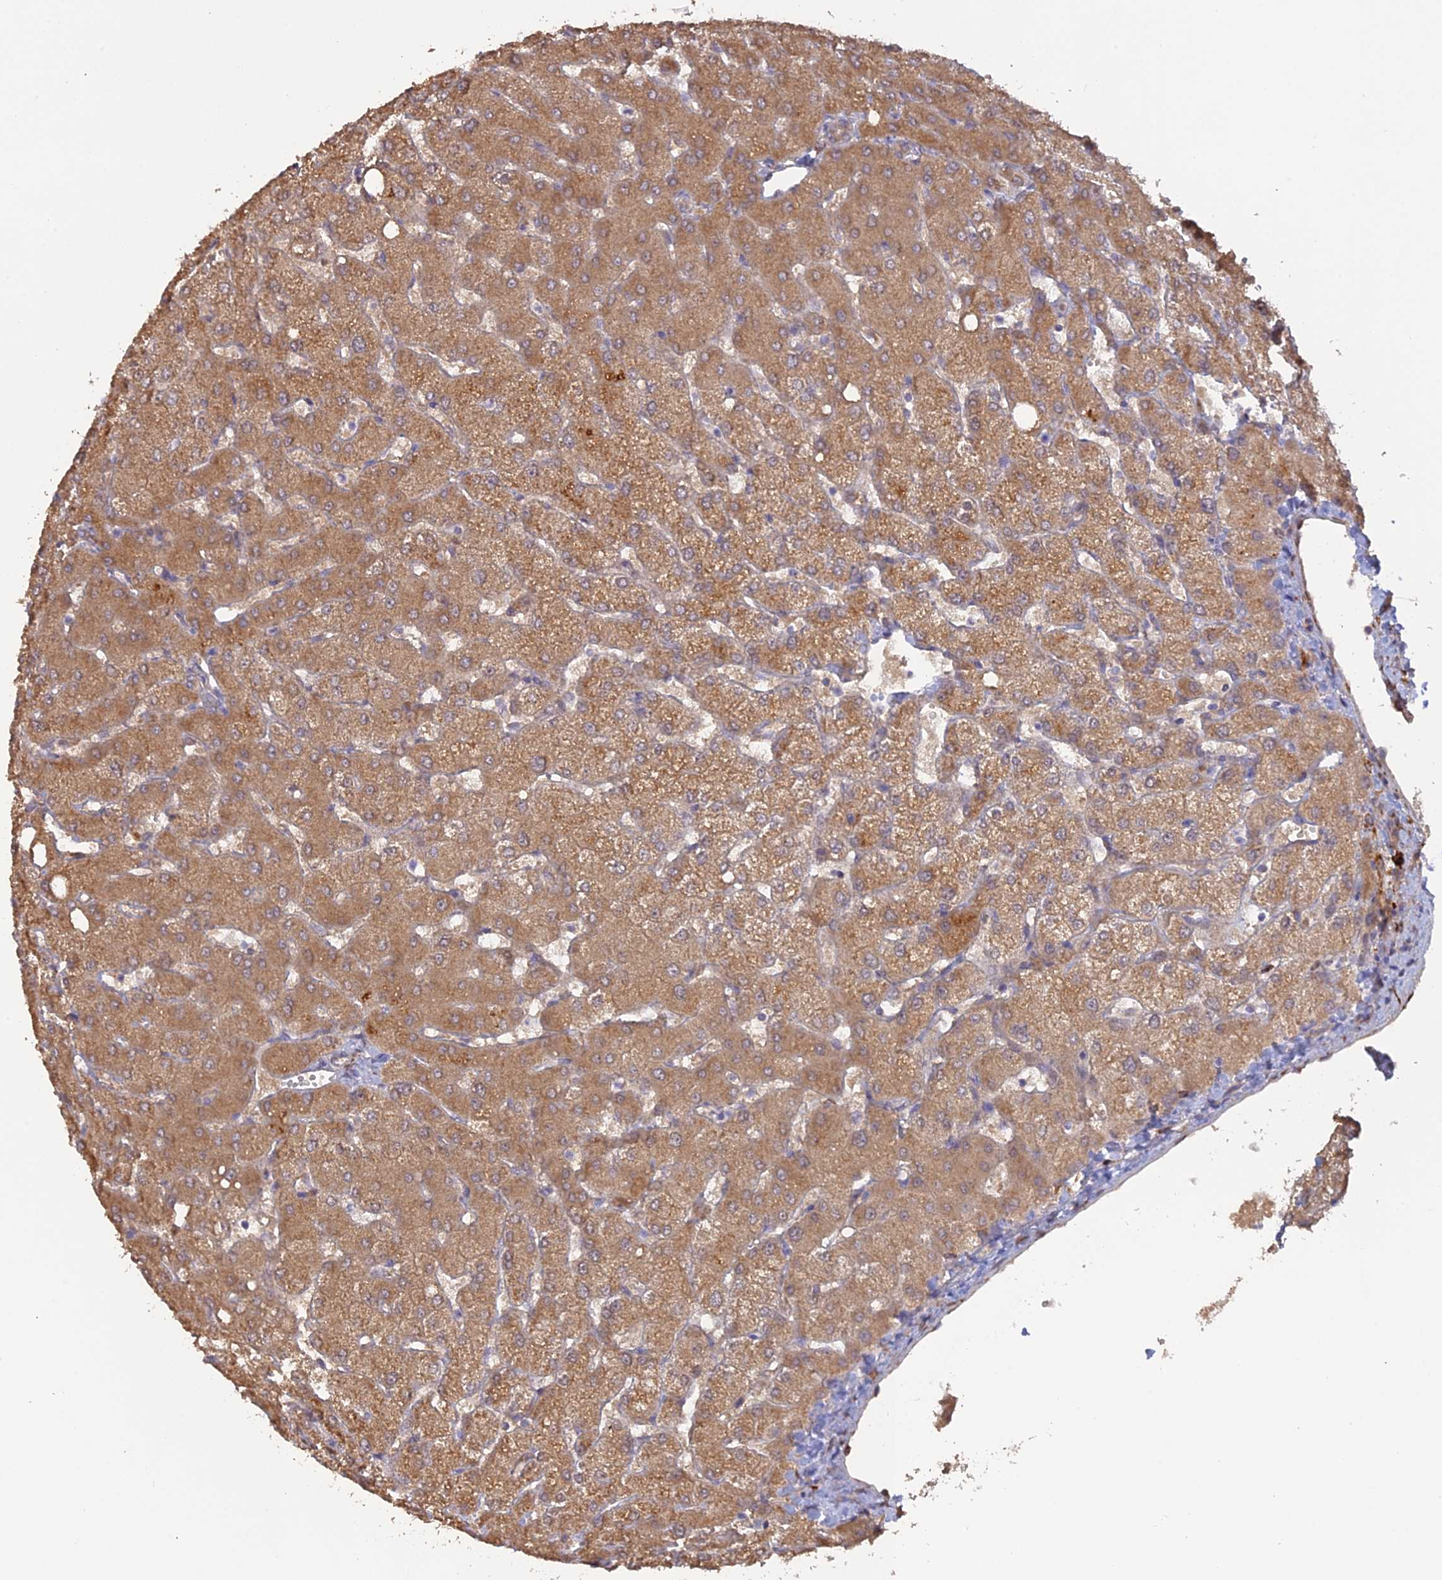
{"staining": {"intensity": "negative", "quantity": "none", "location": "none"}, "tissue": "liver", "cell_type": "Cholangiocytes", "image_type": "normal", "snomed": [{"axis": "morphology", "description": "Normal tissue, NOS"}, {"axis": "topography", "description": "Liver"}], "caption": "Immunohistochemistry (IHC) photomicrograph of normal liver: human liver stained with DAB (3,3'-diaminobenzidine) reveals no significant protein staining in cholangiocytes. Nuclei are stained in blue.", "gene": "PPIC", "patient": {"sex": "female", "age": 54}}